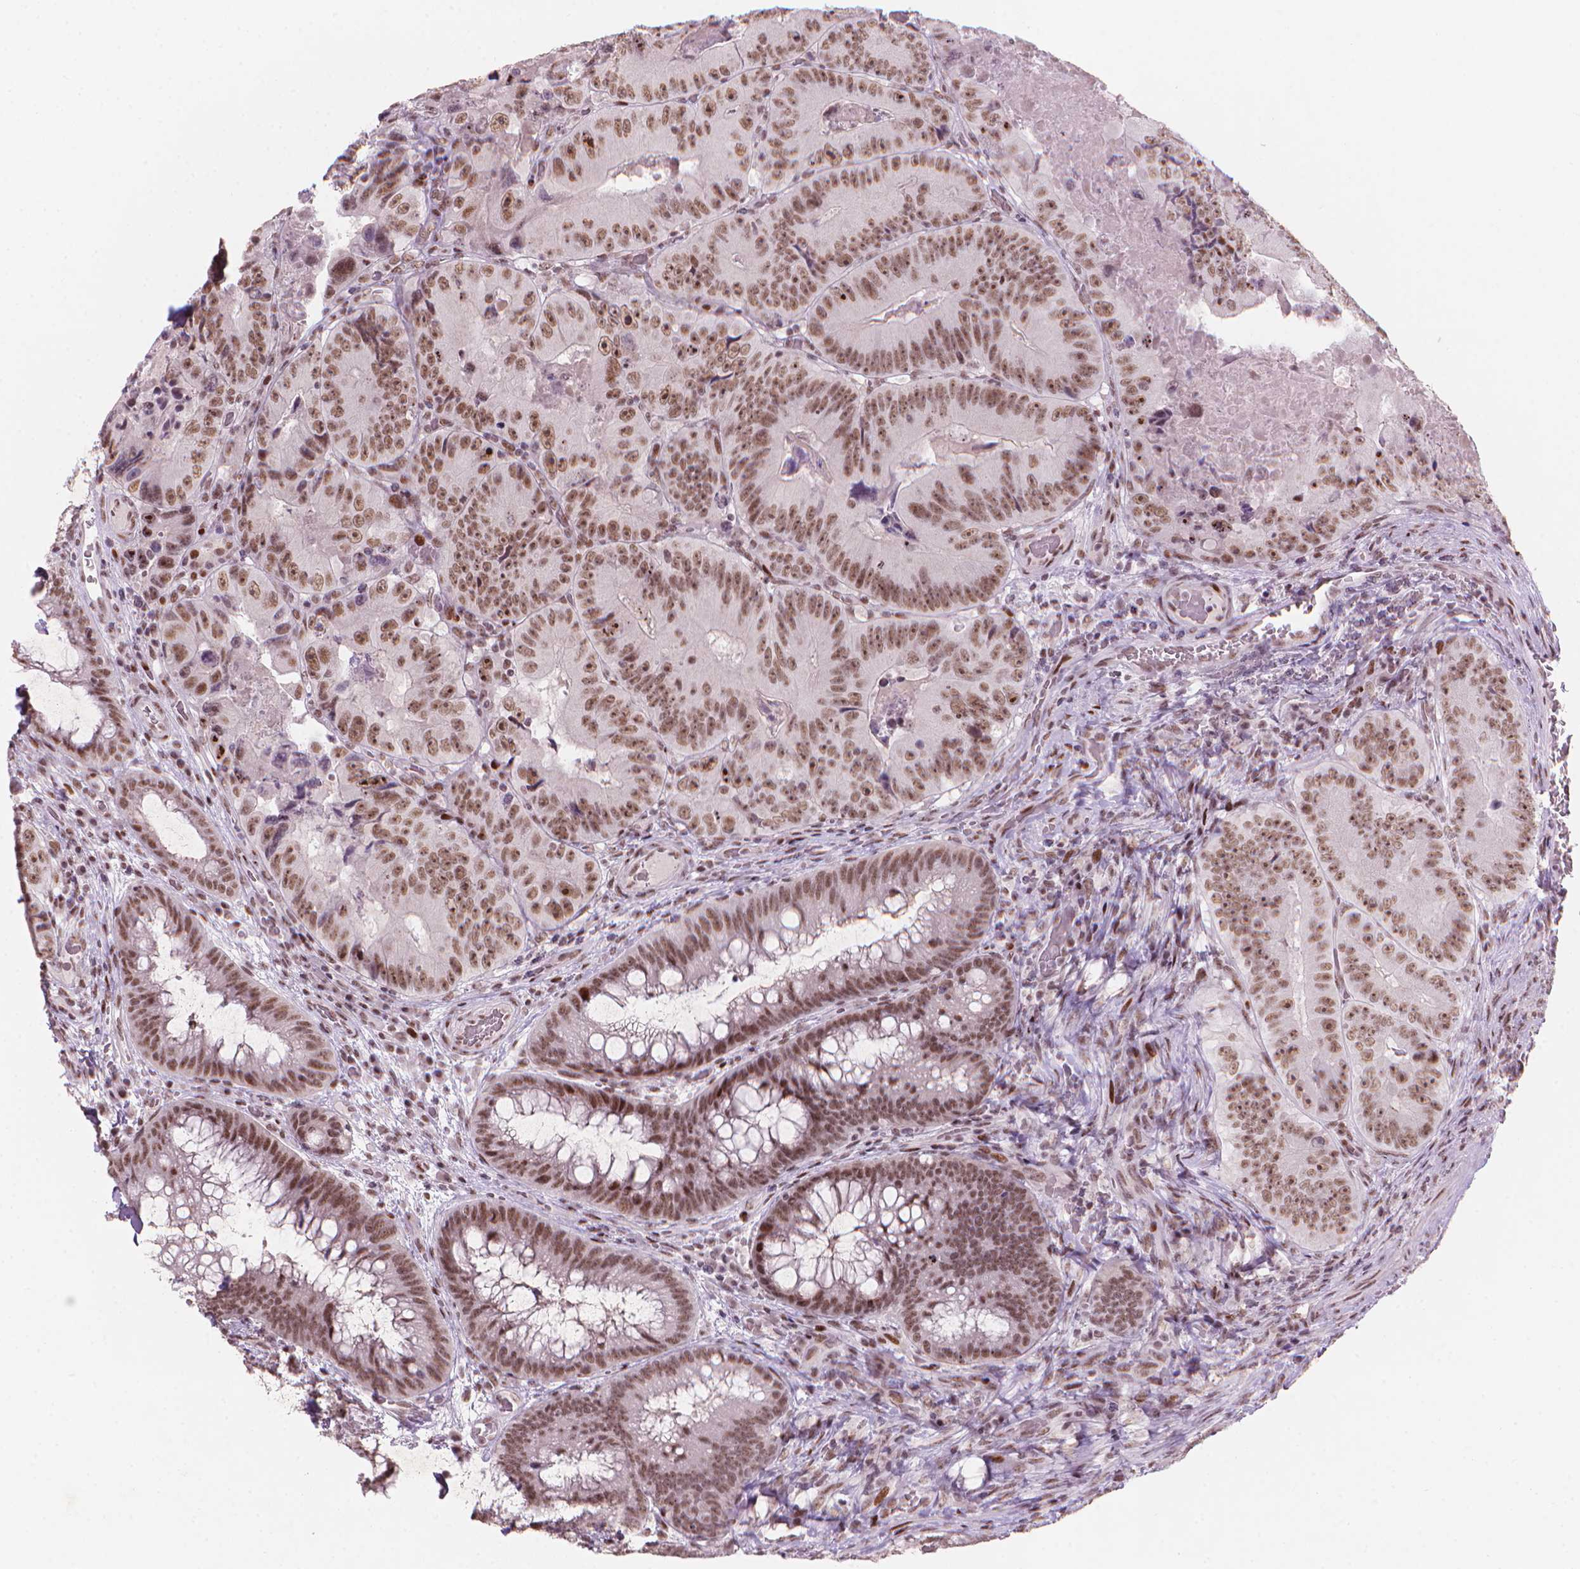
{"staining": {"intensity": "moderate", "quantity": ">75%", "location": "nuclear"}, "tissue": "colorectal cancer", "cell_type": "Tumor cells", "image_type": "cancer", "snomed": [{"axis": "morphology", "description": "Adenocarcinoma, NOS"}, {"axis": "topography", "description": "Colon"}], "caption": "Colorectal cancer stained for a protein reveals moderate nuclear positivity in tumor cells.", "gene": "HES7", "patient": {"sex": "female", "age": 86}}